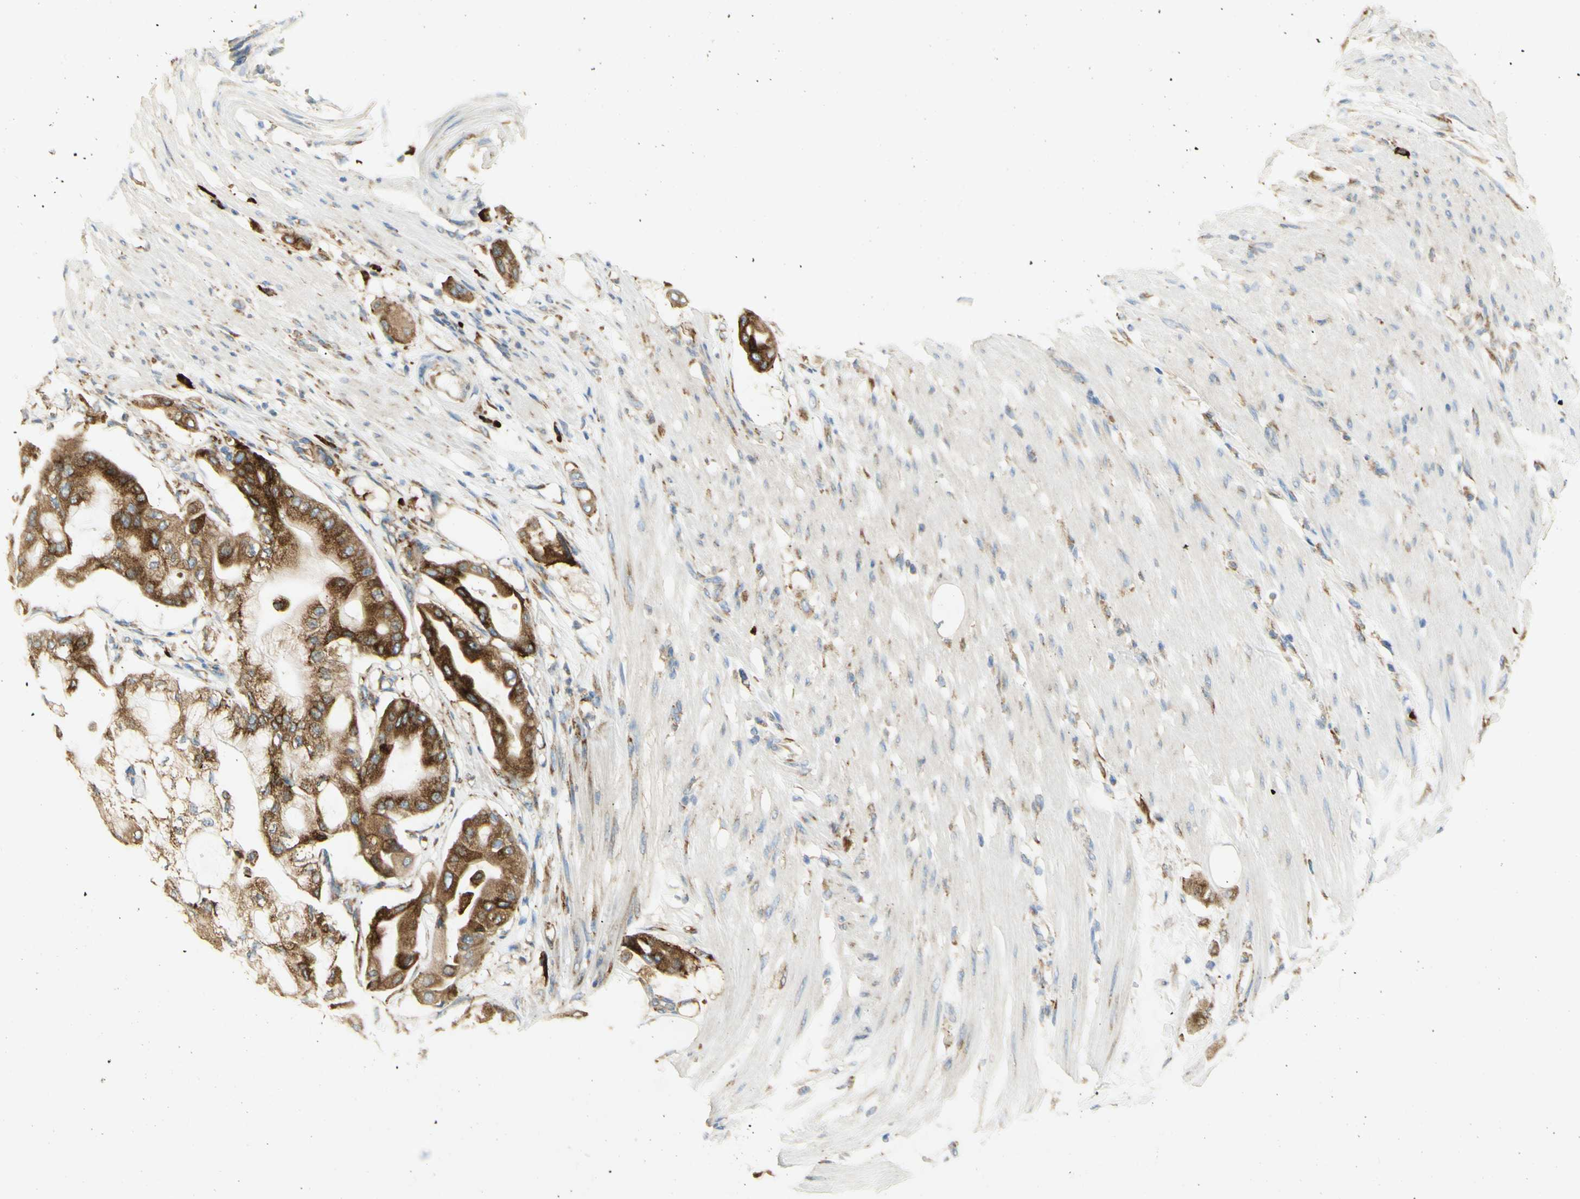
{"staining": {"intensity": "strong", "quantity": ">75%", "location": "cytoplasmic/membranous"}, "tissue": "pancreatic cancer", "cell_type": "Tumor cells", "image_type": "cancer", "snomed": [{"axis": "morphology", "description": "Adenocarcinoma, NOS"}, {"axis": "morphology", "description": "Adenocarcinoma, metastatic, NOS"}, {"axis": "topography", "description": "Lymph node"}, {"axis": "topography", "description": "Pancreas"}, {"axis": "topography", "description": "Duodenum"}], "caption": "About >75% of tumor cells in pancreatic adenocarcinoma display strong cytoplasmic/membranous protein expression as visualized by brown immunohistochemical staining.", "gene": "MANF", "patient": {"sex": "female", "age": 64}}